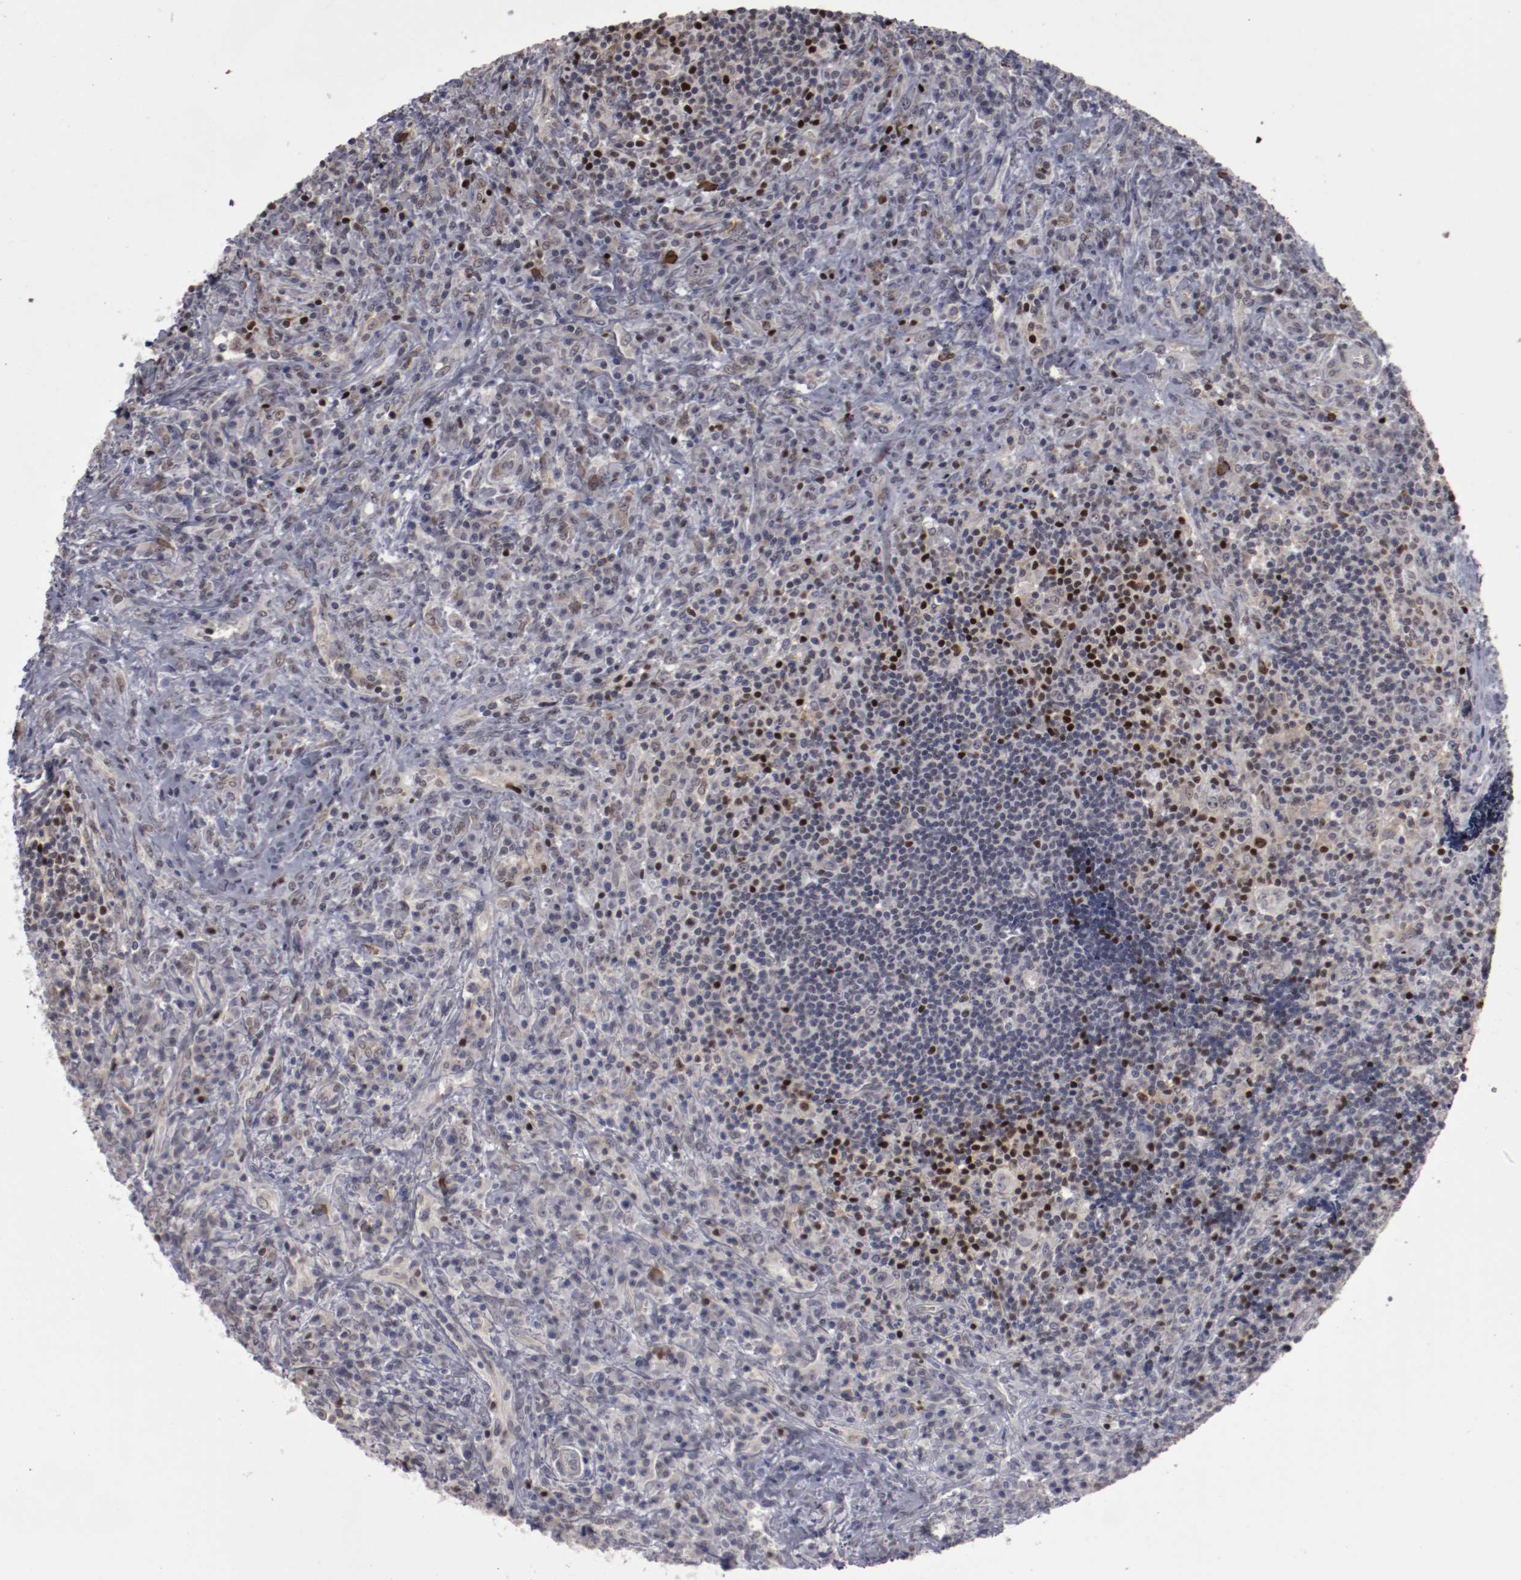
{"staining": {"intensity": "negative", "quantity": "none", "location": "none"}, "tissue": "lymphoma", "cell_type": "Tumor cells", "image_type": "cancer", "snomed": [{"axis": "morphology", "description": "Hodgkin's disease, NOS"}, {"axis": "topography", "description": "Lymph node"}], "caption": "Tumor cells are negative for brown protein staining in lymphoma.", "gene": "LEF1", "patient": {"sex": "female", "age": 25}}